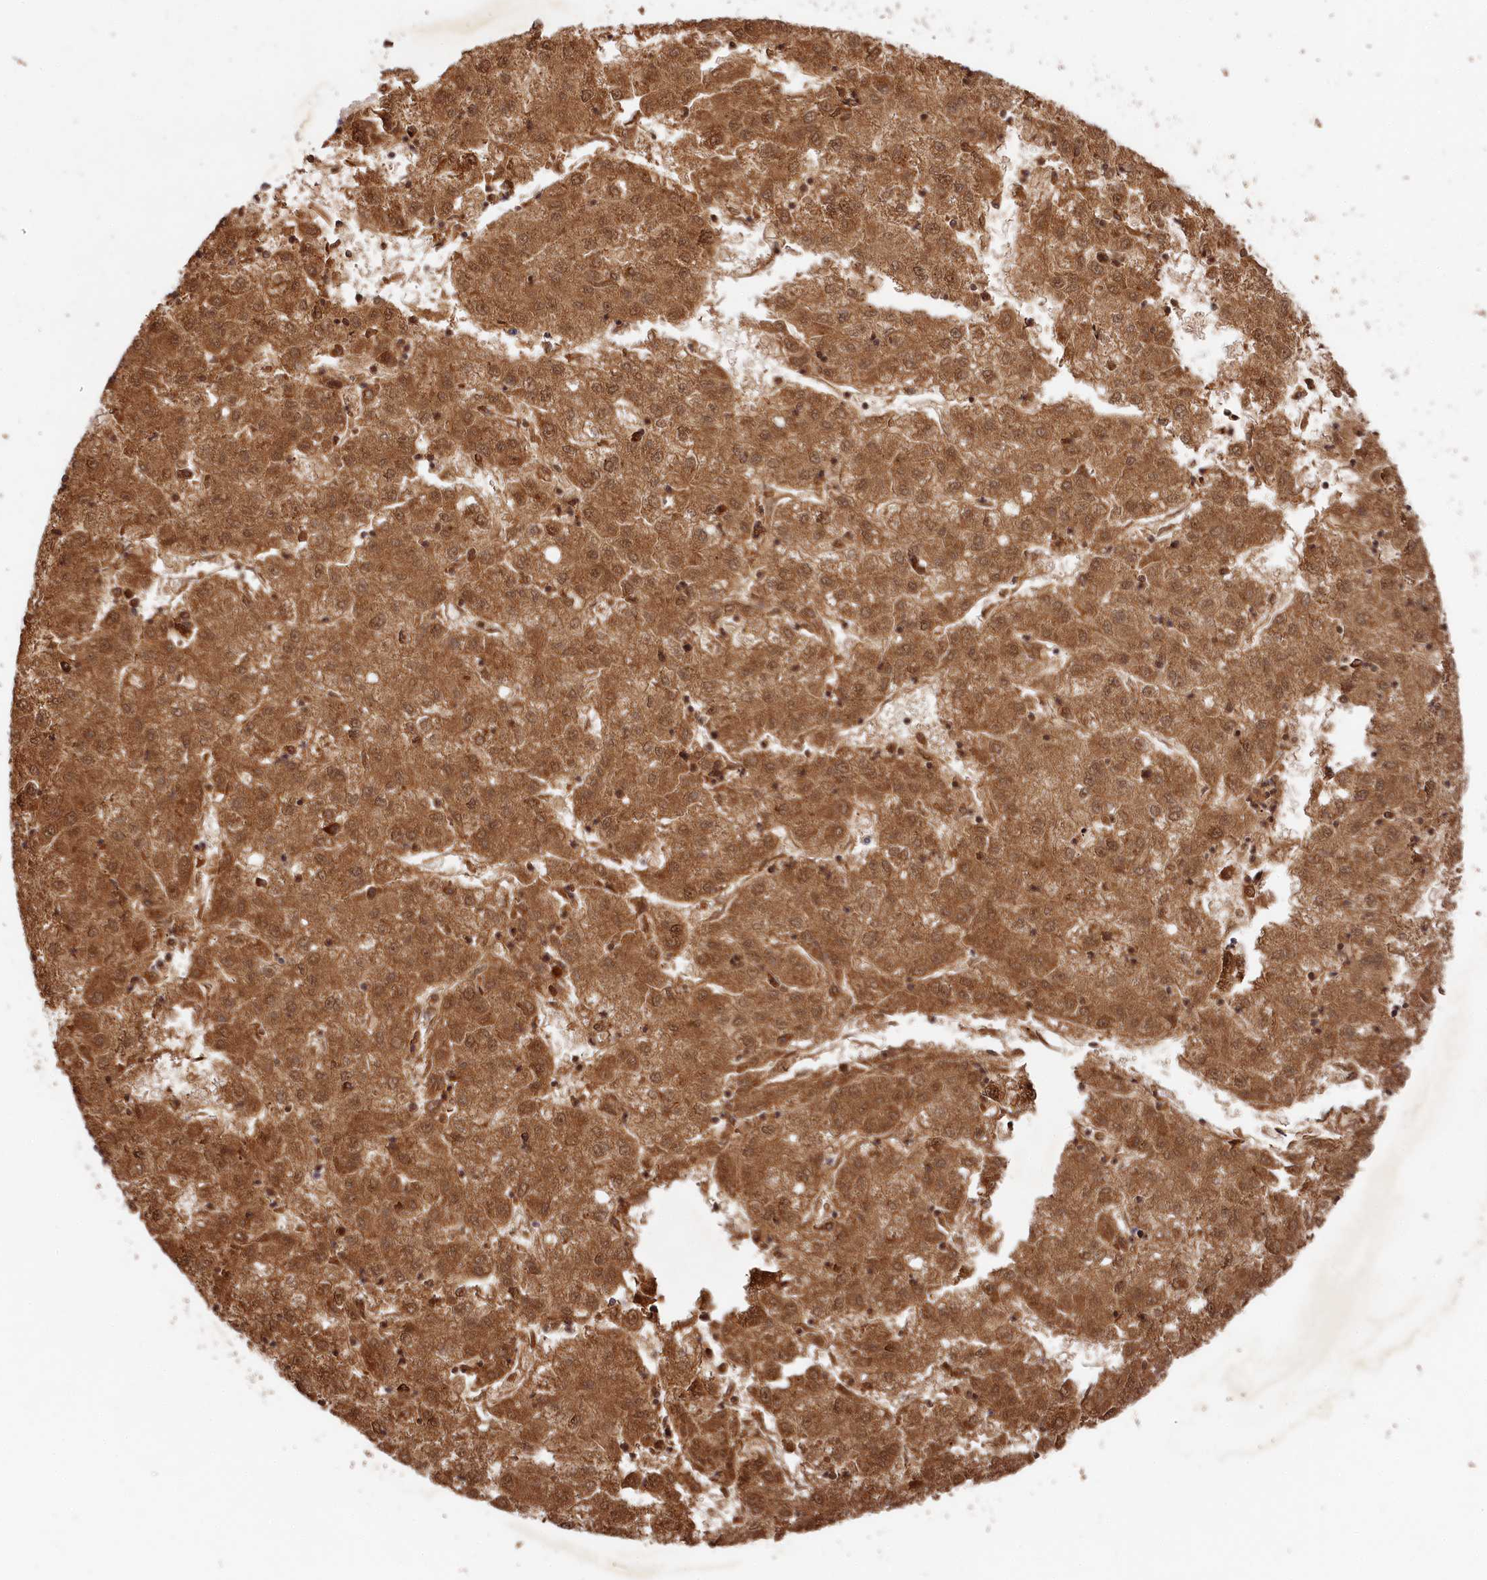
{"staining": {"intensity": "moderate", "quantity": ">75%", "location": "cytoplasmic/membranous,nuclear"}, "tissue": "liver cancer", "cell_type": "Tumor cells", "image_type": "cancer", "snomed": [{"axis": "morphology", "description": "Carcinoma, Hepatocellular, NOS"}, {"axis": "topography", "description": "Liver"}], "caption": "An image of hepatocellular carcinoma (liver) stained for a protein exhibits moderate cytoplasmic/membranous and nuclear brown staining in tumor cells.", "gene": "MCF2L2", "patient": {"sex": "male", "age": 72}}